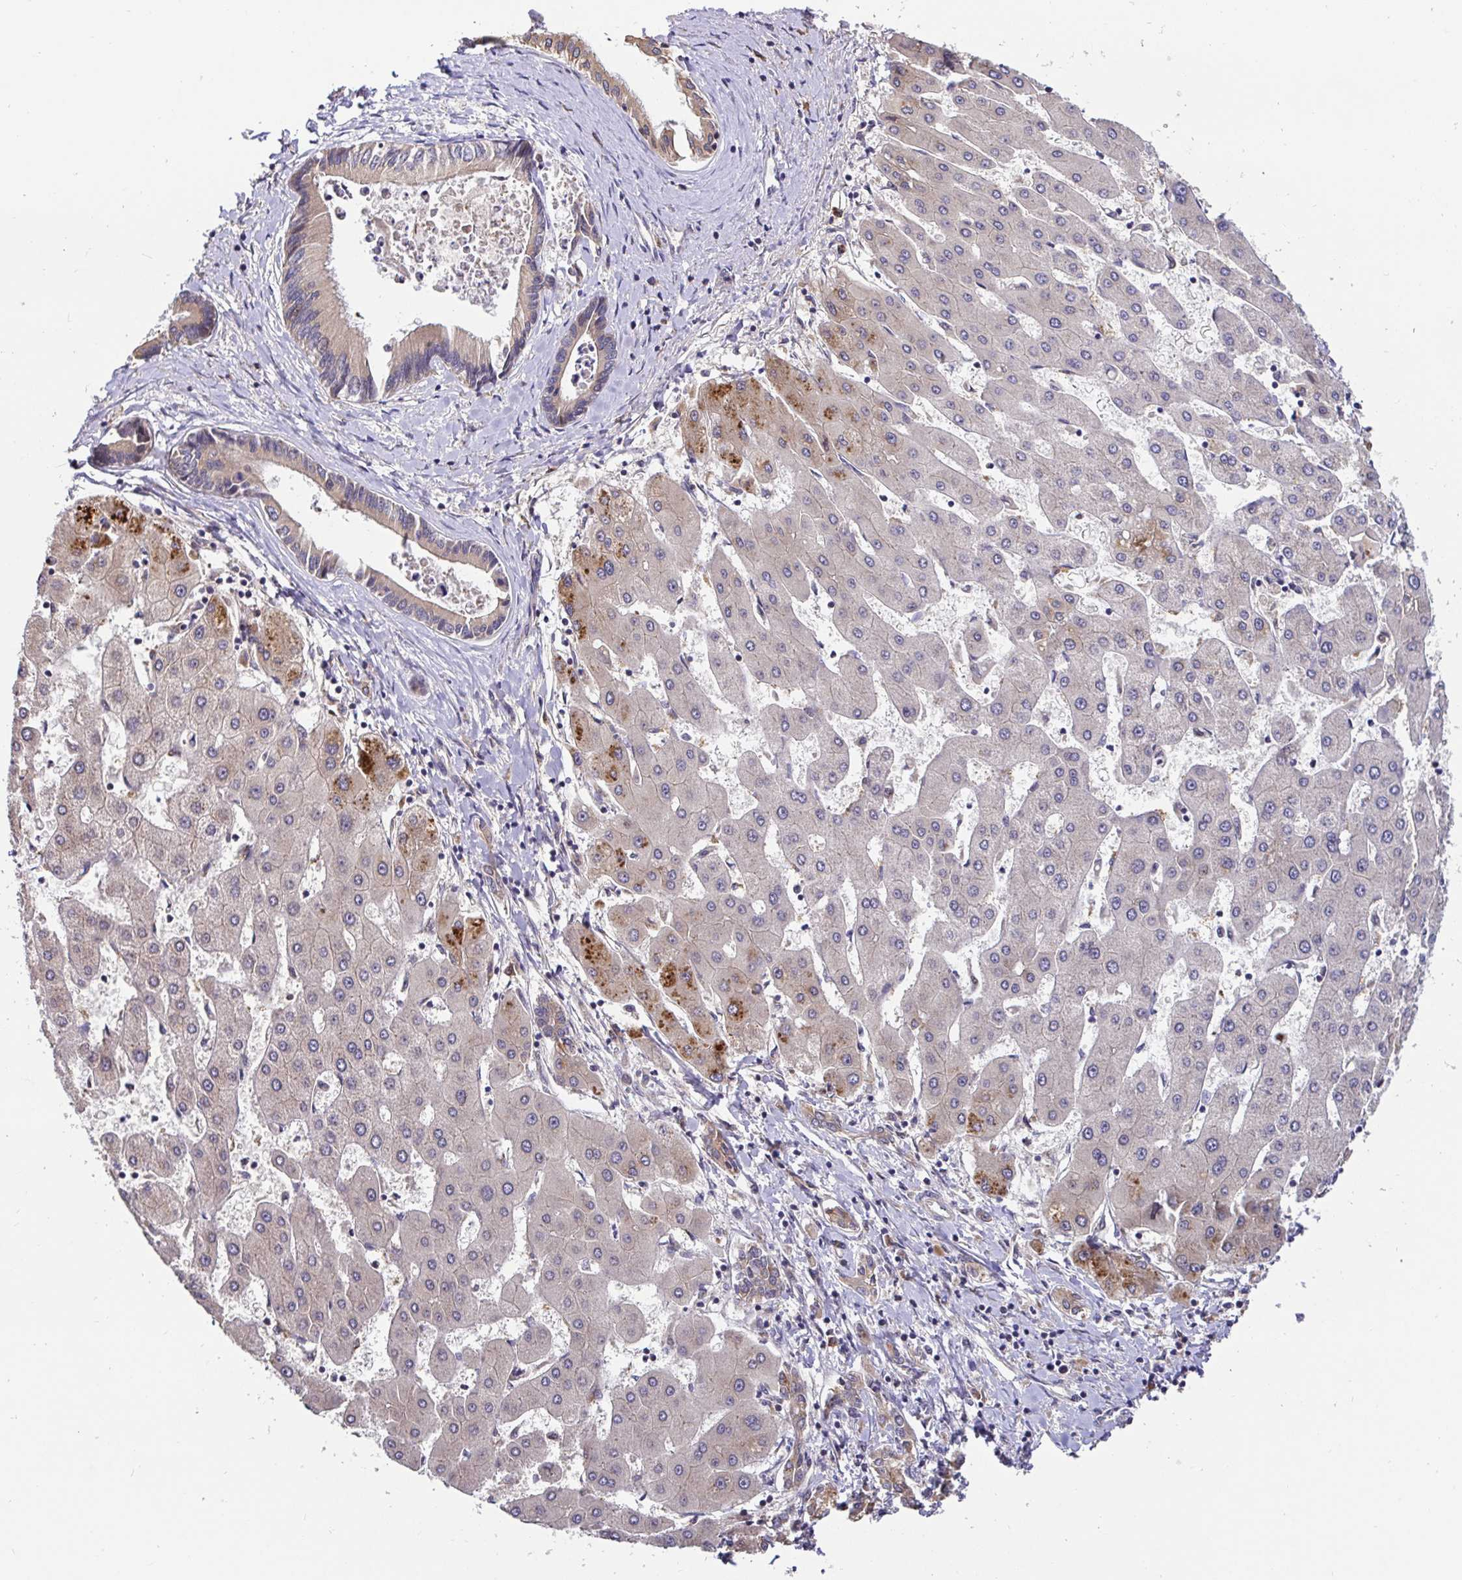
{"staining": {"intensity": "negative", "quantity": "none", "location": "none"}, "tissue": "liver cancer", "cell_type": "Tumor cells", "image_type": "cancer", "snomed": [{"axis": "morphology", "description": "Cholangiocarcinoma"}, {"axis": "topography", "description": "Liver"}], "caption": "High magnification brightfield microscopy of cholangiocarcinoma (liver) stained with DAB (brown) and counterstained with hematoxylin (blue): tumor cells show no significant expression.", "gene": "ELP1", "patient": {"sex": "male", "age": 66}}